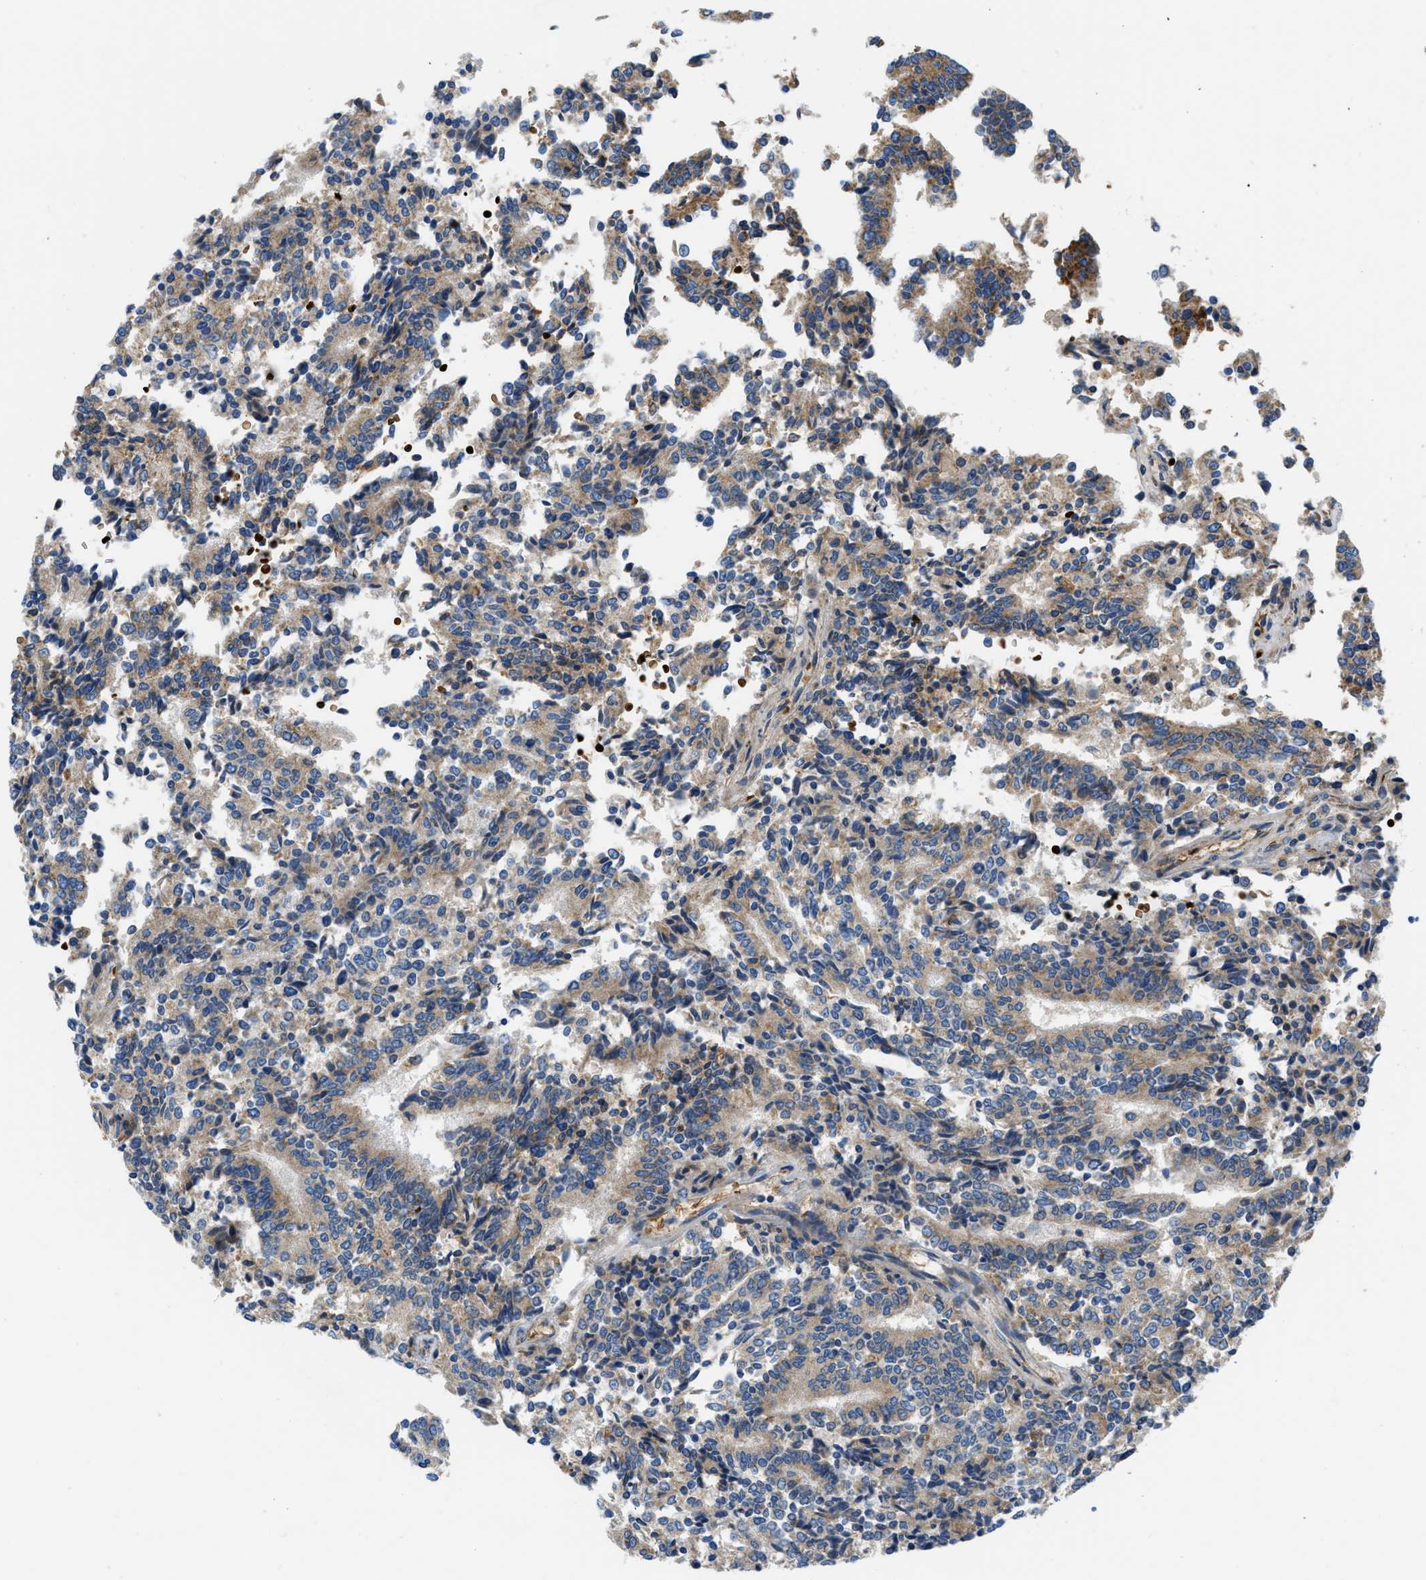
{"staining": {"intensity": "moderate", "quantity": ">75%", "location": "cytoplasmic/membranous"}, "tissue": "prostate cancer", "cell_type": "Tumor cells", "image_type": "cancer", "snomed": [{"axis": "morphology", "description": "Normal tissue, NOS"}, {"axis": "morphology", "description": "Adenocarcinoma, High grade"}, {"axis": "topography", "description": "Prostate"}, {"axis": "topography", "description": "Seminal veicle"}], "caption": "A brown stain highlights moderate cytoplasmic/membranous staining of a protein in human prostate cancer tumor cells. The protein is shown in brown color, while the nuclei are stained blue.", "gene": "ZNF831", "patient": {"sex": "male", "age": 55}}